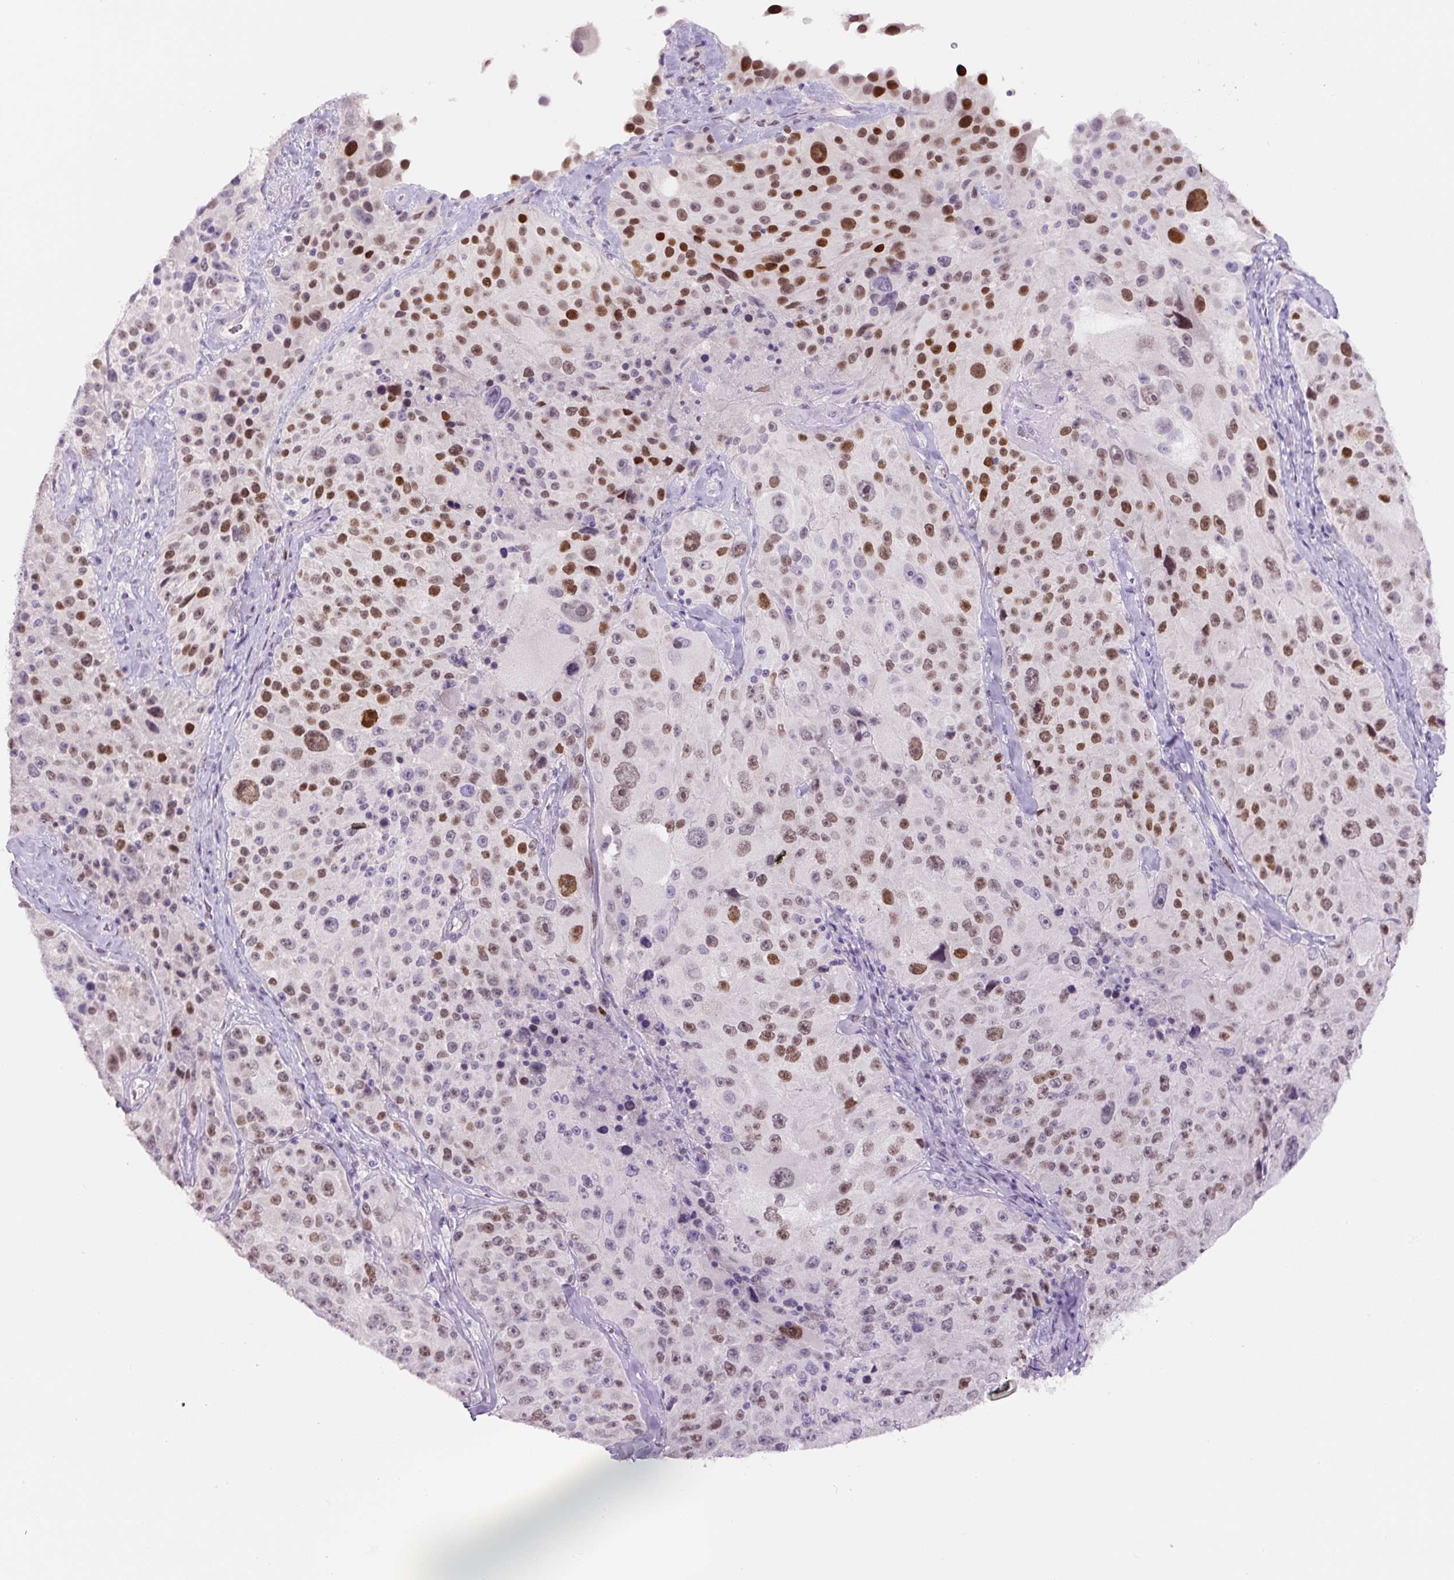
{"staining": {"intensity": "moderate", "quantity": "25%-75%", "location": "nuclear"}, "tissue": "melanoma", "cell_type": "Tumor cells", "image_type": "cancer", "snomed": [{"axis": "morphology", "description": "Malignant melanoma, Metastatic site"}, {"axis": "topography", "description": "Lymph node"}], "caption": "Melanoma was stained to show a protein in brown. There is medium levels of moderate nuclear positivity in approximately 25%-75% of tumor cells.", "gene": "SIX1", "patient": {"sex": "male", "age": 62}}